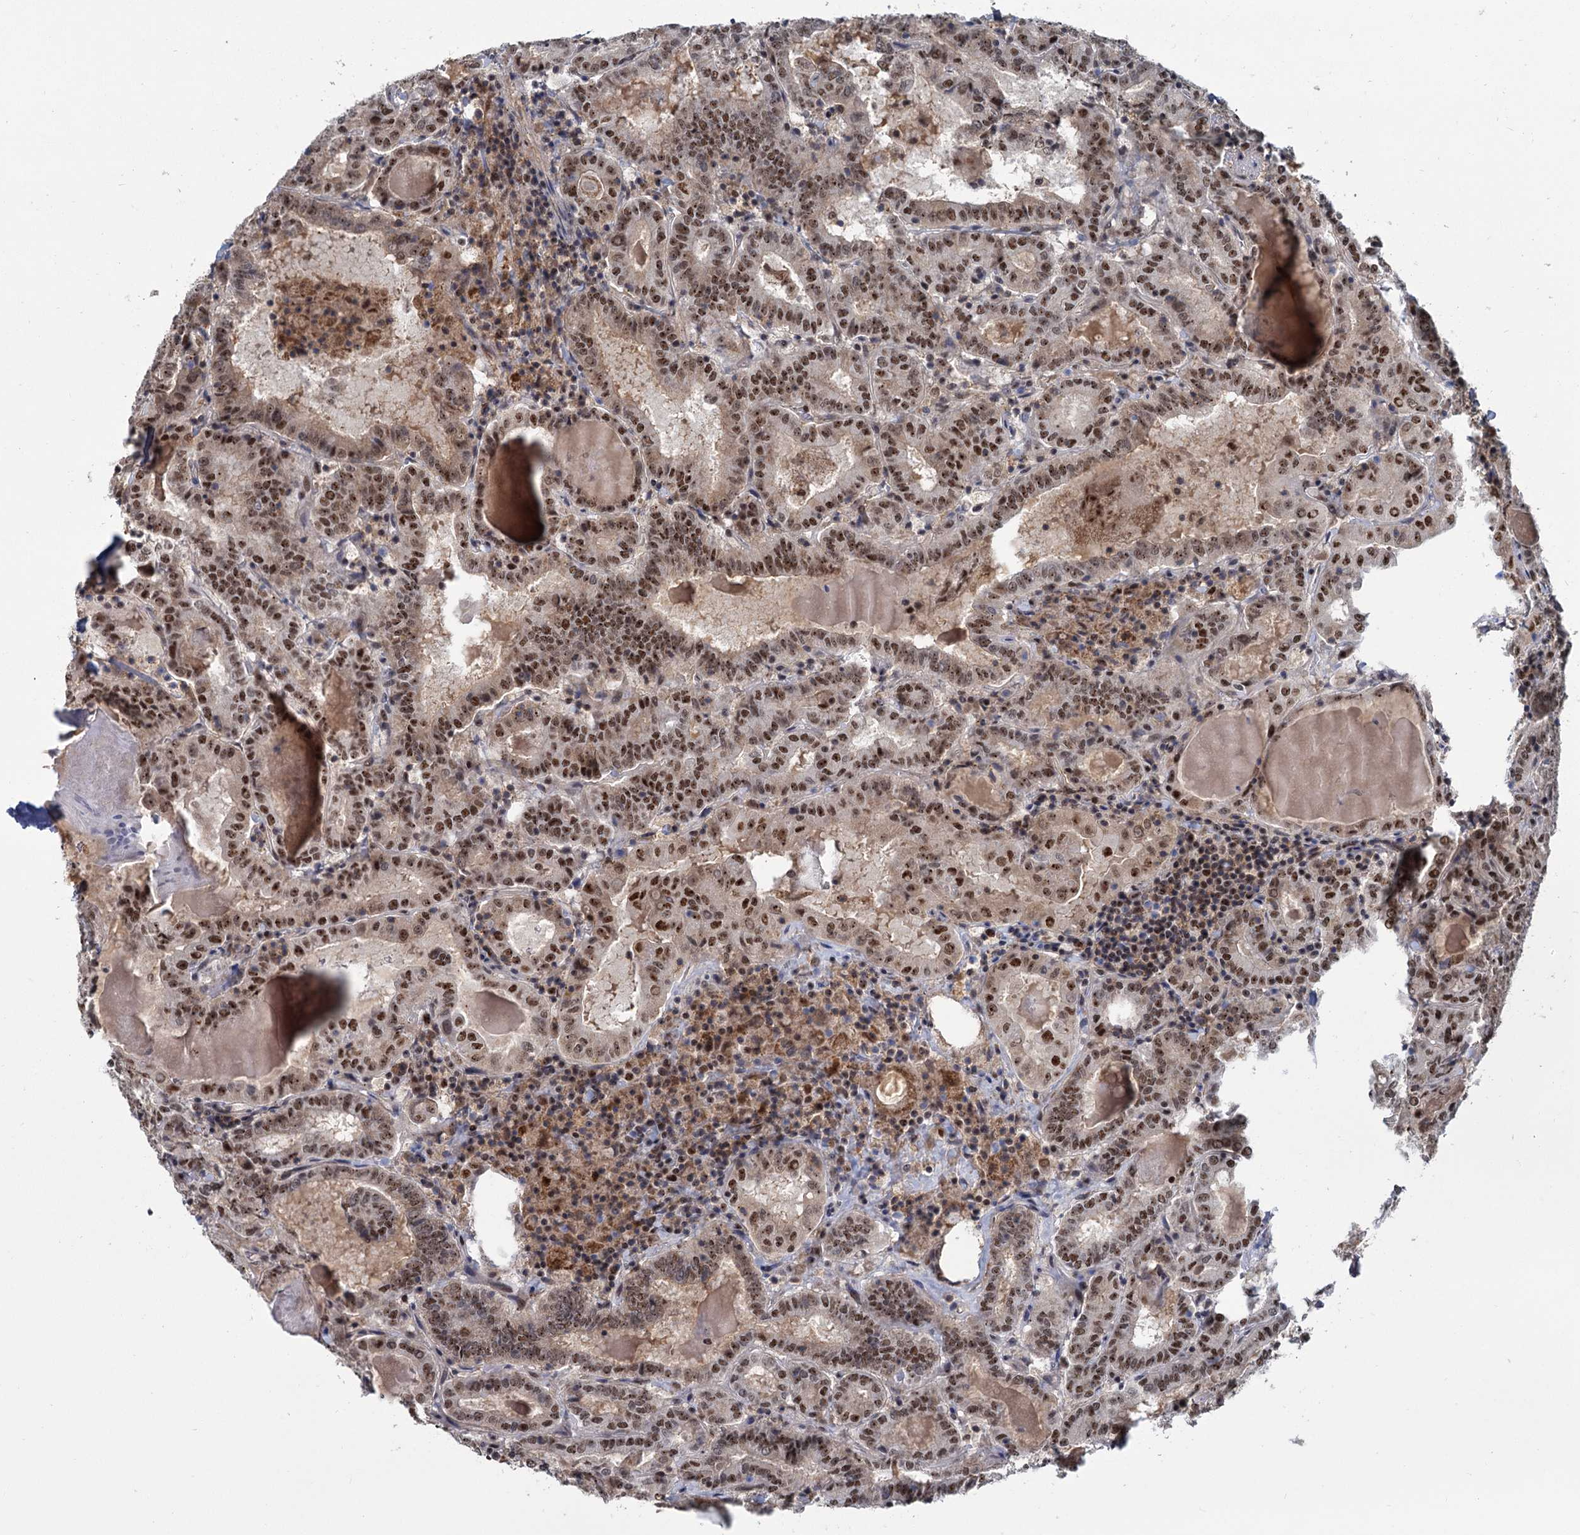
{"staining": {"intensity": "moderate", "quantity": ">75%", "location": "nuclear"}, "tissue": "thyroid cancer", "cell_type": "Tumor cells", "image_type": "cancer", "snomed": [{"axis": "morphology", "description": "Papillary adenocarcinoma, NOS"}, {"axis": "topography", "description": "Thyroid gland"}], "caption": "High-power microscopy captured an IHC histopathology image of thyroid papillary adenocarcinoma, revealing moderate nuclear expression in about >75% of tumor cells.", "gene": "WBP4", "patient": {"sex": "female", "age": 72}}